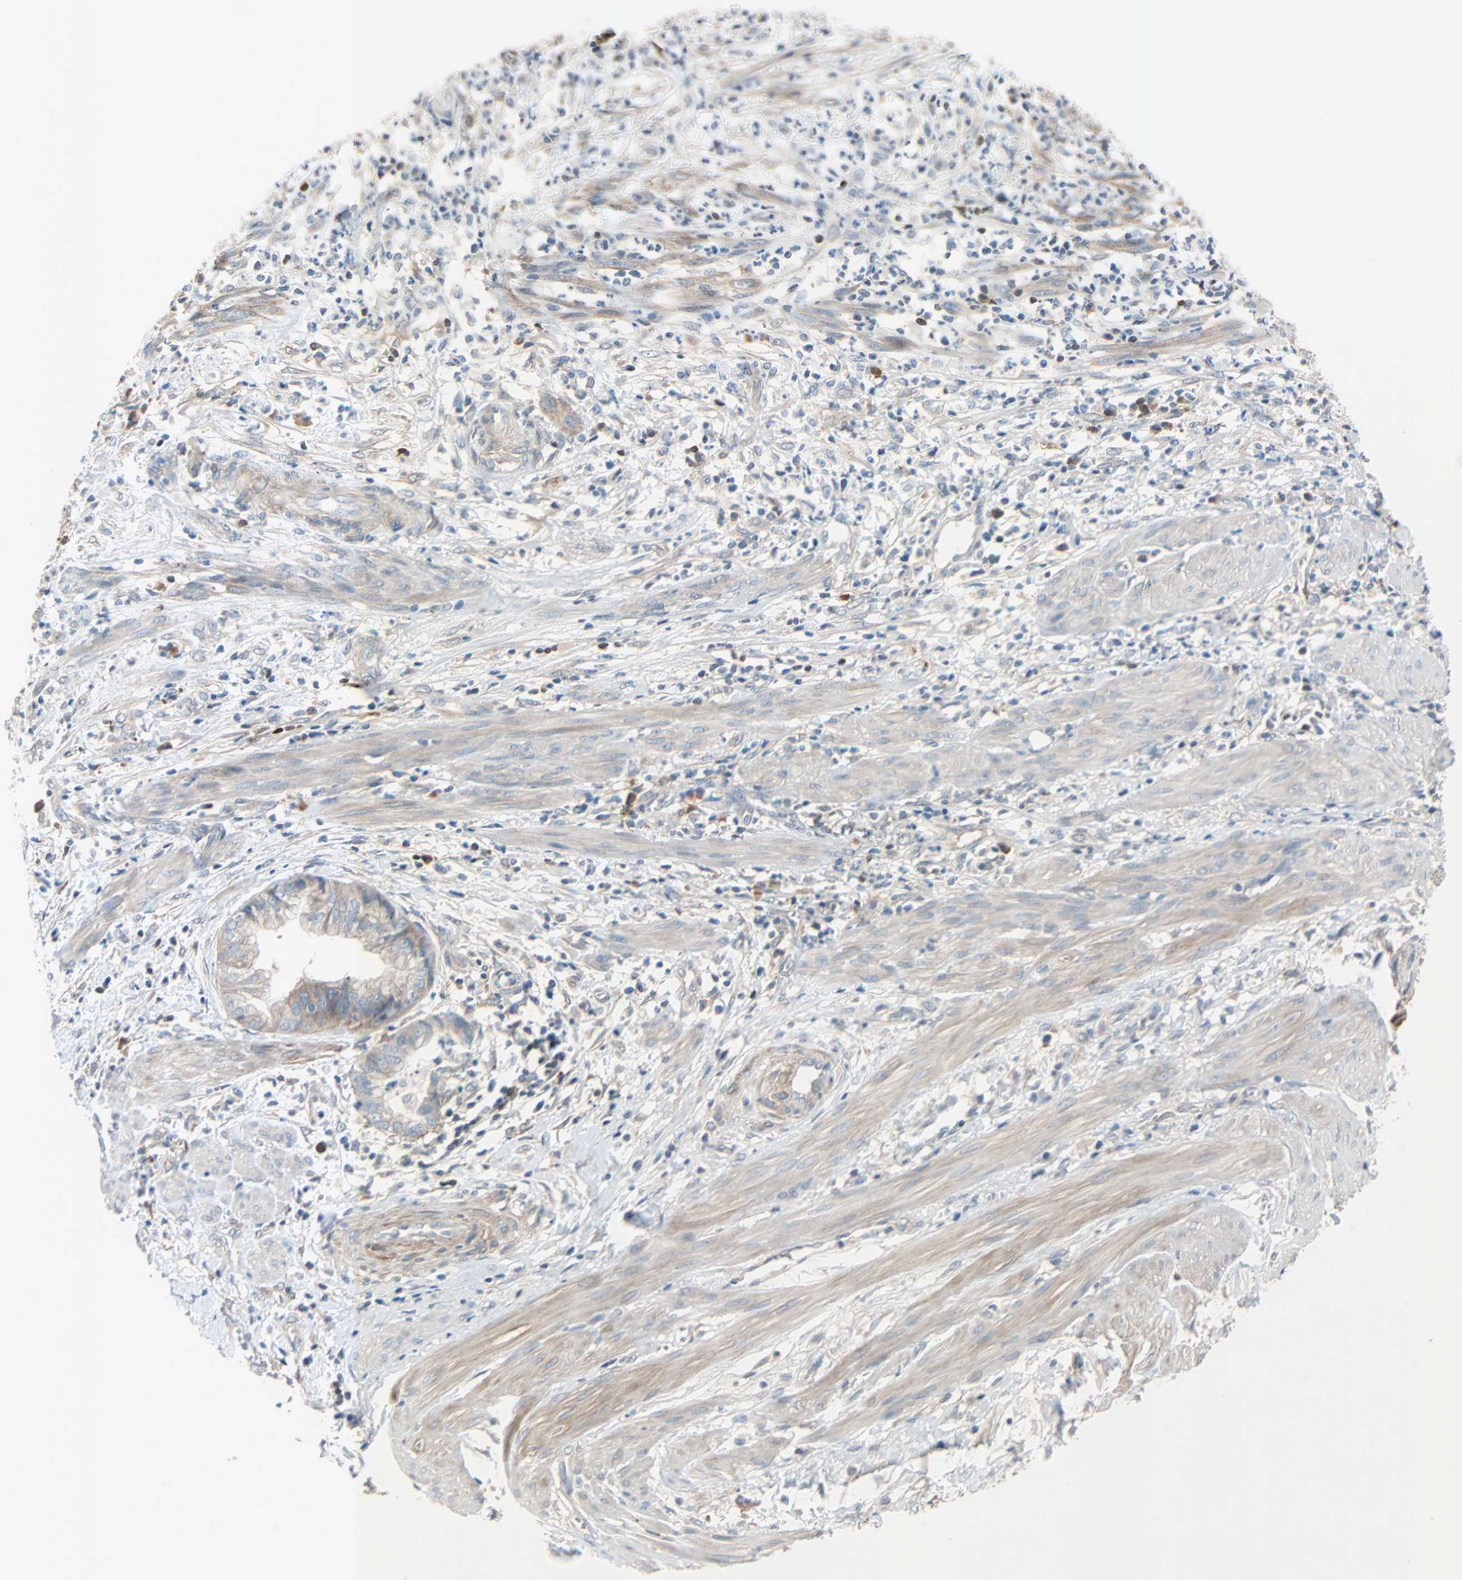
{"staining": {"intensity": "moderate", "quantity": "25%-75%", "location": "cytoplasmic/membranous"}, "tissue": "endometrial cancer", "cell_type": "Tumor cells", "image_type": "cancer", "snomed": [{"axis": "morphology", "description": "Necrosis, NOS"}, {"axis": "morphology", "description": "Adenocarcinoma, NOS"}, {"axis": "topography", "description": "Endometrium"}], "caption": "Adenocarcinoma (endometrial) stained for a protein shows moderate cytoplasmic/membranous positivity in tumor cells.", "gene": "TNFRSF12A", "patient": {"sex": "female", "age": 79}}